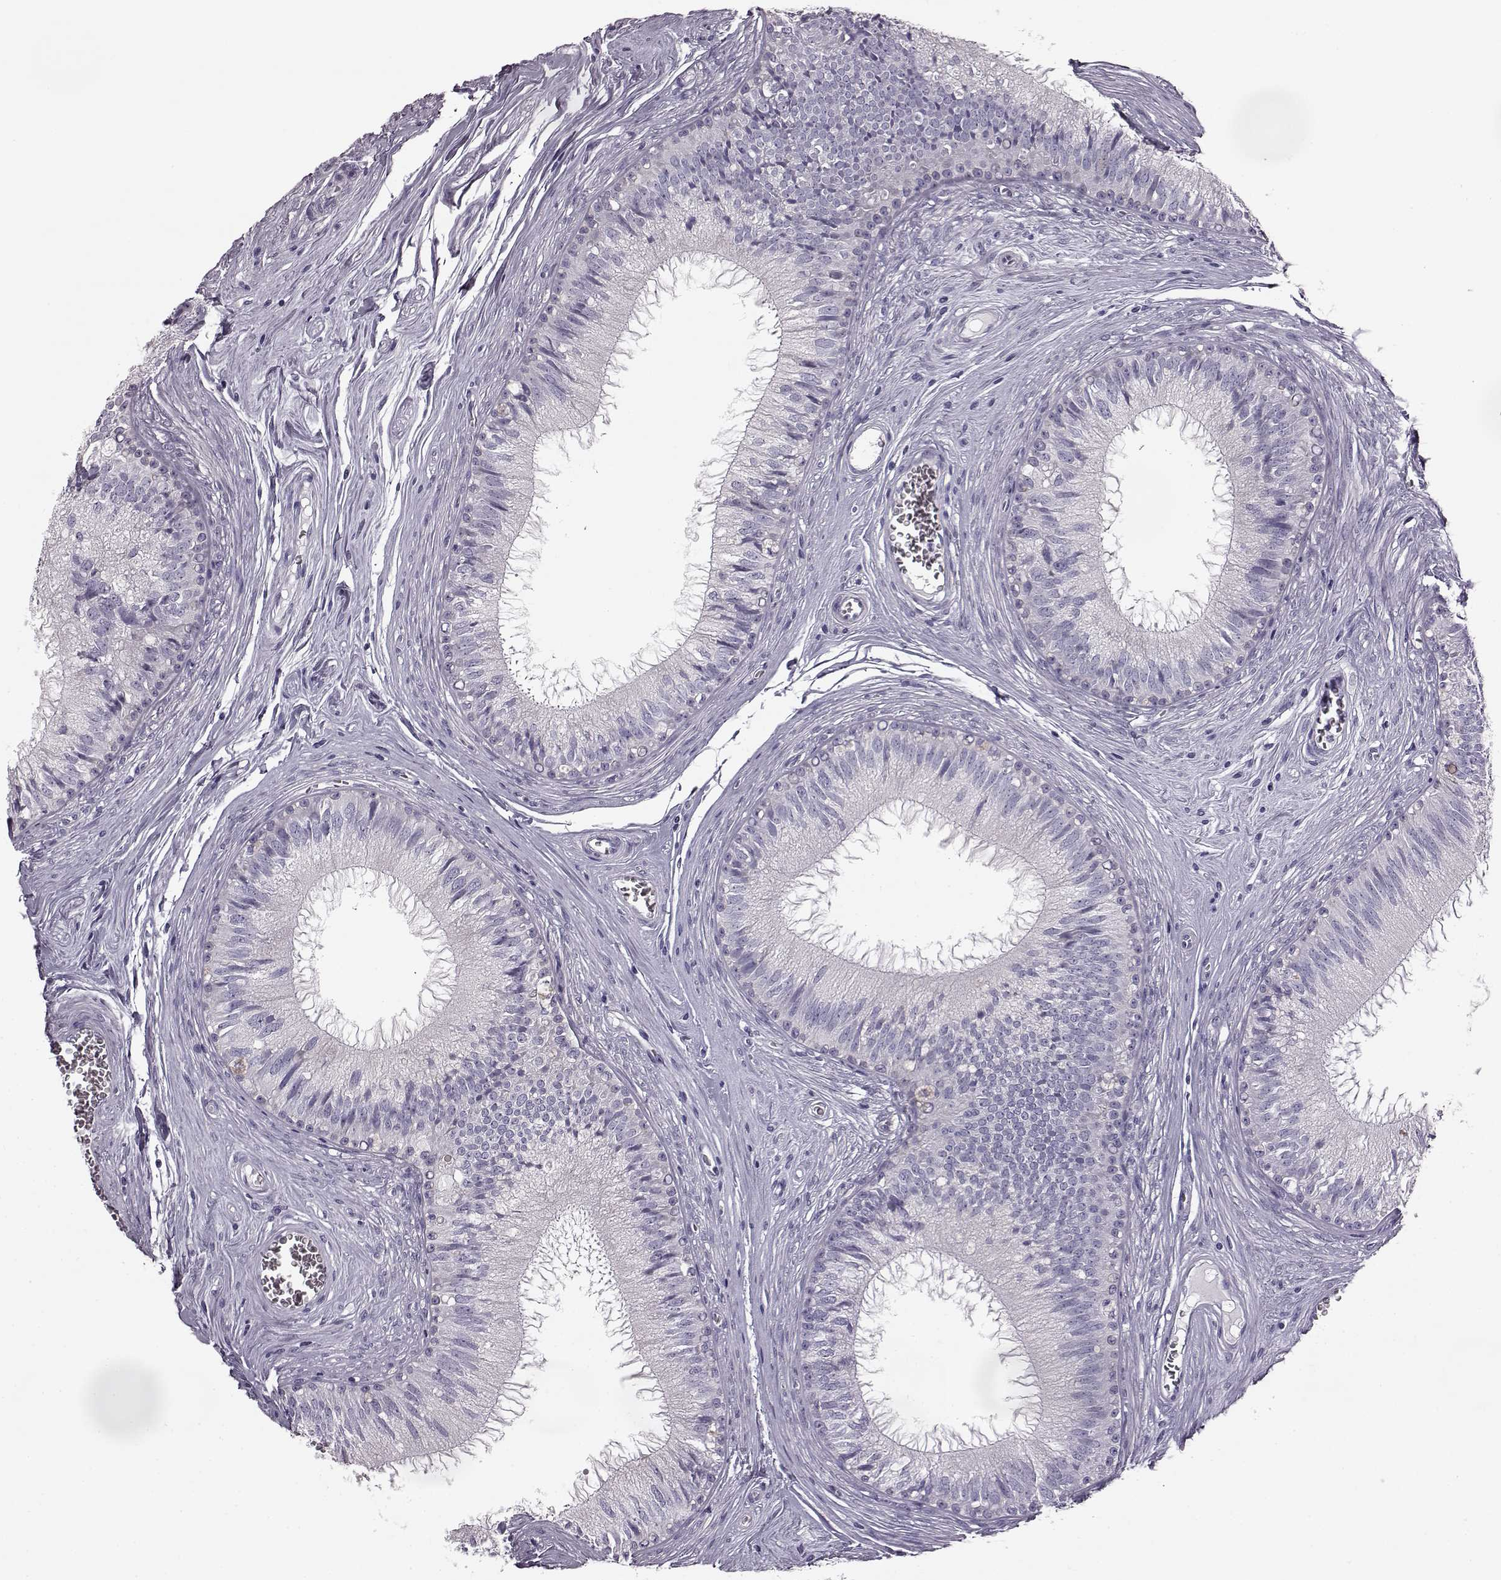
{"staining": {"intensity": "negative", "quantity": "none", "location": "none"}, "tissue": "epididymis", "cell_type": "Glandular cells", "image_type": "normal", "snomed": [{"axis": "morphology", "description": "Normal tissue, NOS"}, {"axis": "topography", "description": "Epididymis"}], "caption": "Immunohistochemistry of unremarkable human epididymis reveals no positivity in glandular cells. The staining was performed using DAB (3,3'-diaminobenzidine) to visualize the protein expression in brown, while the nuclei were stained in blue with hematoxylin (Magnification: 20x).", "gene": "ODAD4", "patient": {"sex": "male", "age": 37}}